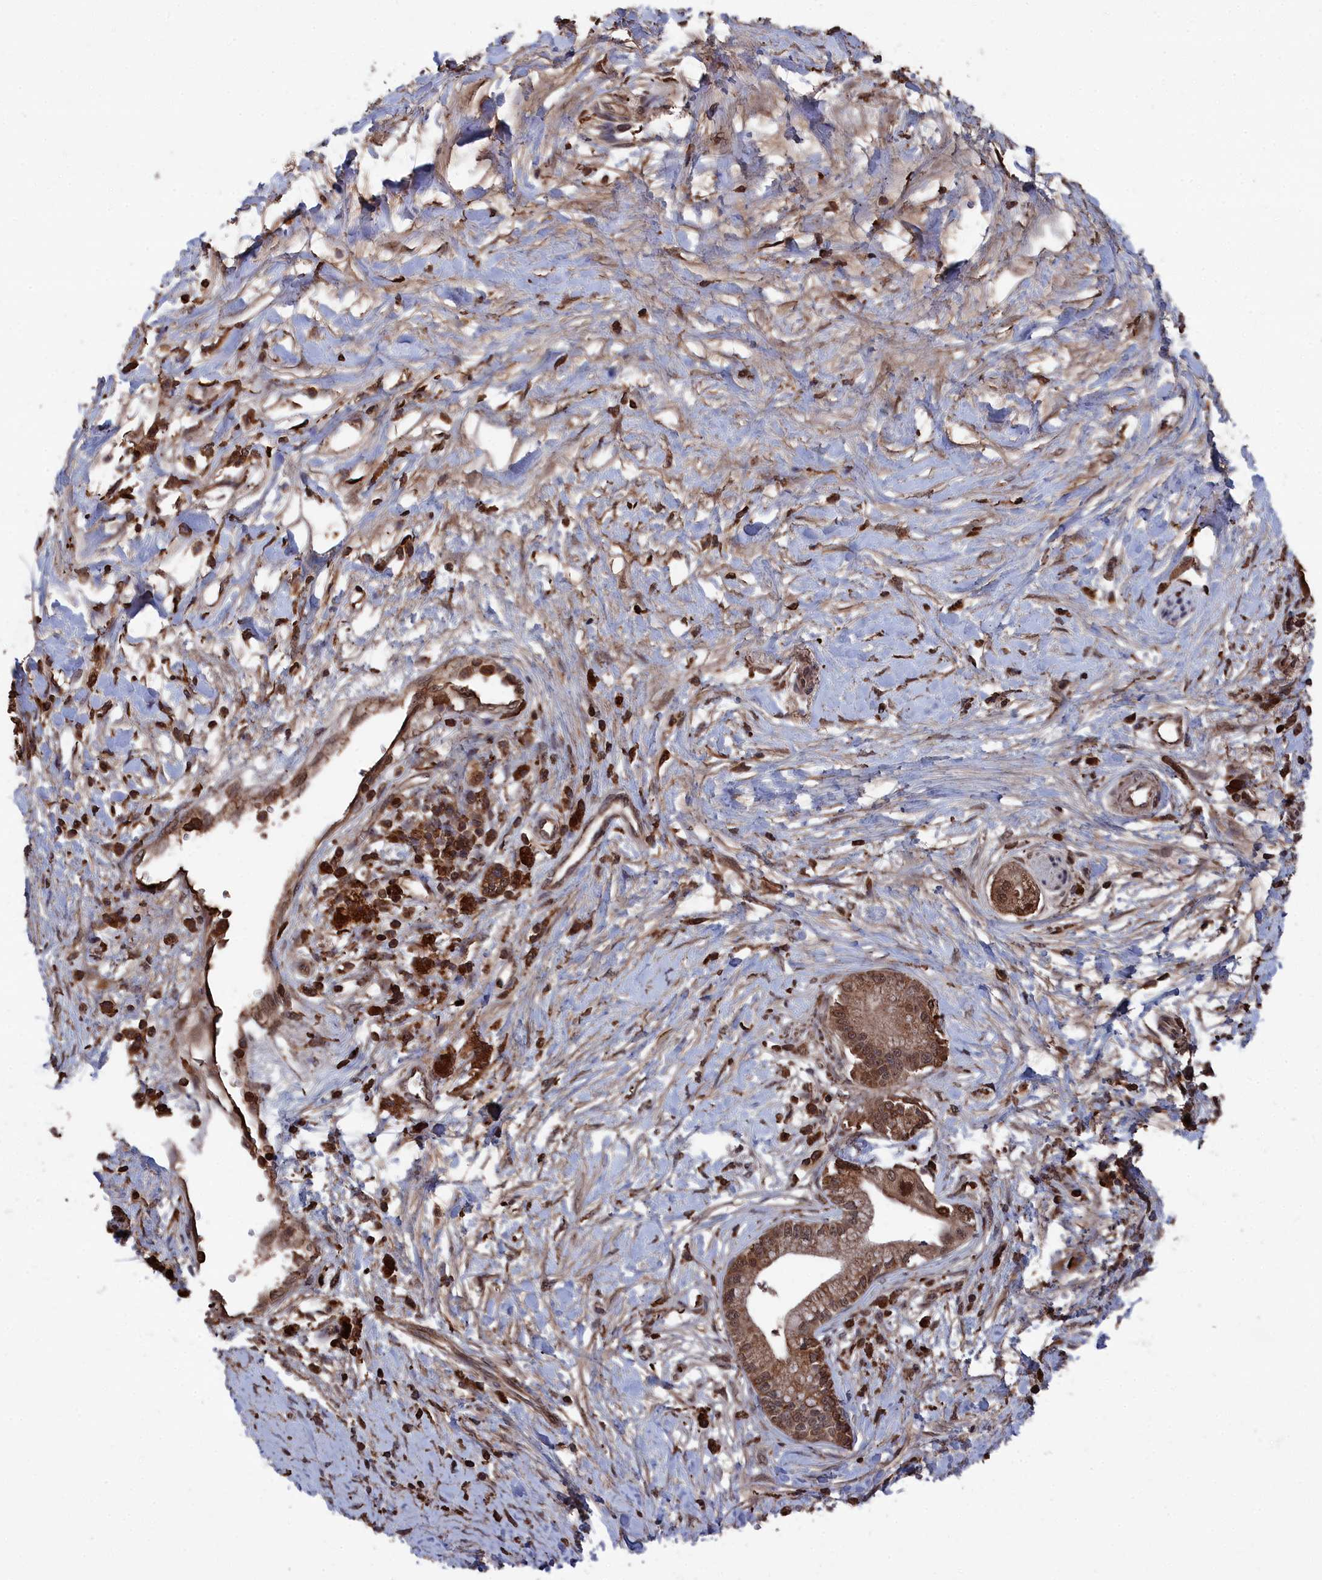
{"staining": {"intensity": "moderate", "quantity": ">75%", "location": "cytoplasmic/membranous,nuclear"}, "tissue": "pancreatic cancer", "cell_type": "Tumor cells", "image_type": "cancer", "snomed": [{"axis": "morphology", "description": "Adenocarcinoma, NOS"}, {"axis": "topography", "description": "Pancreas"}], "caption": "Immunohistochemical staining of human pancreatic adenocarcinoma displays moderate cytoplasmic/membranous and nuclear protein positivity in approximately >75% of tumor cells.", "gene": "CEACAM21", "patient": {"sex": "male", "age": 68}}